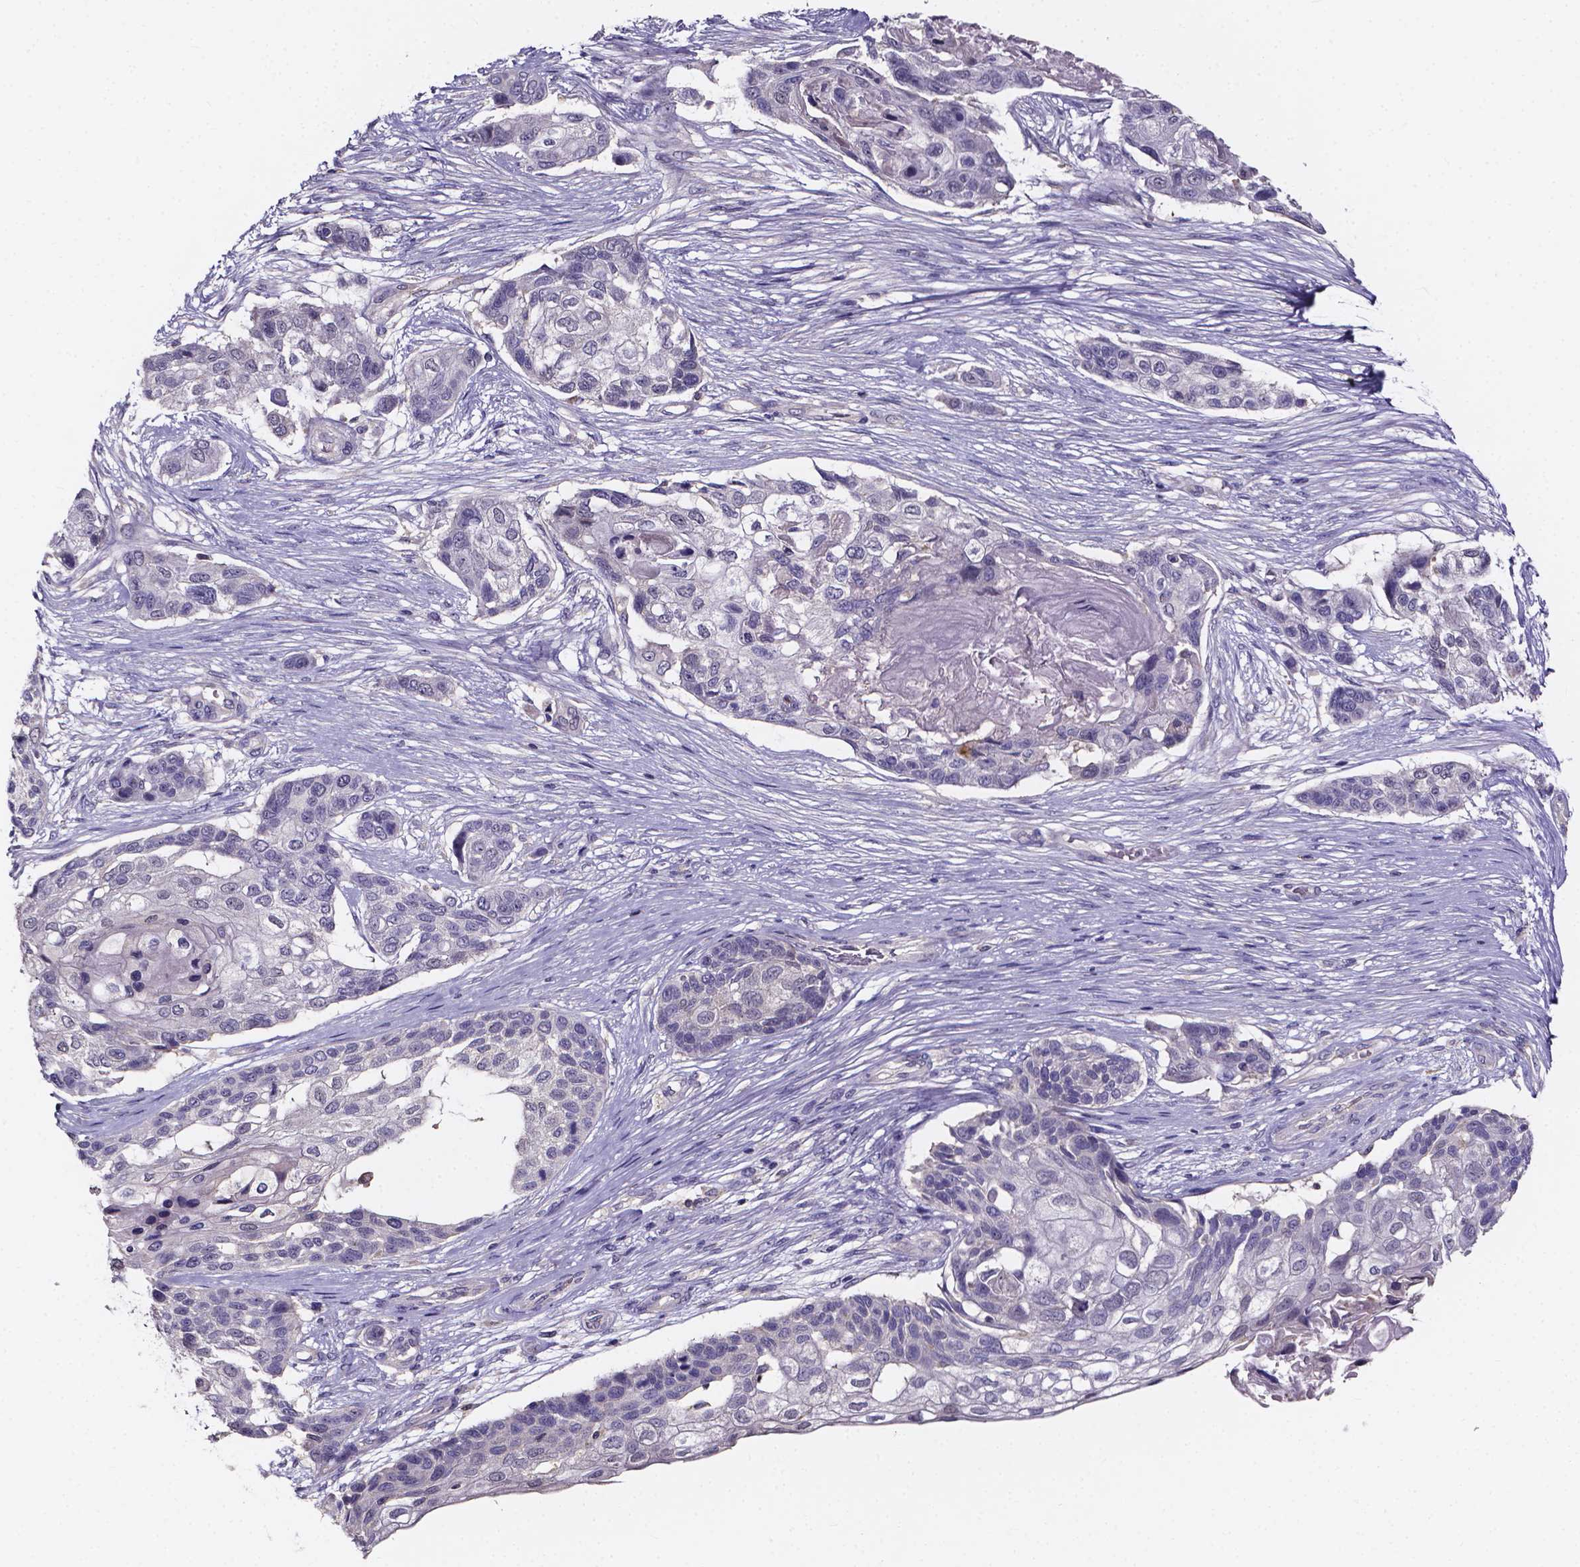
{"staining": {"intensity": "negative", "quantity": "none", "location": "none"}, "tissue": "lung cancer", "cell_type": "Tumor cells", "image_type": "cancer", "snomed": [{"axis": "morphology", "description": "Squamous cell carcinoma, NOS"}, {"axis": "topography", "description": "Lung"}], "caption": "Lung cancer (squamous cell carcinoma) was stained to show a protein in brown. There is no significant positivity in tumor cells.", "gene": "SPOCD1", "patient": {"sex": "male", "age": 69}}